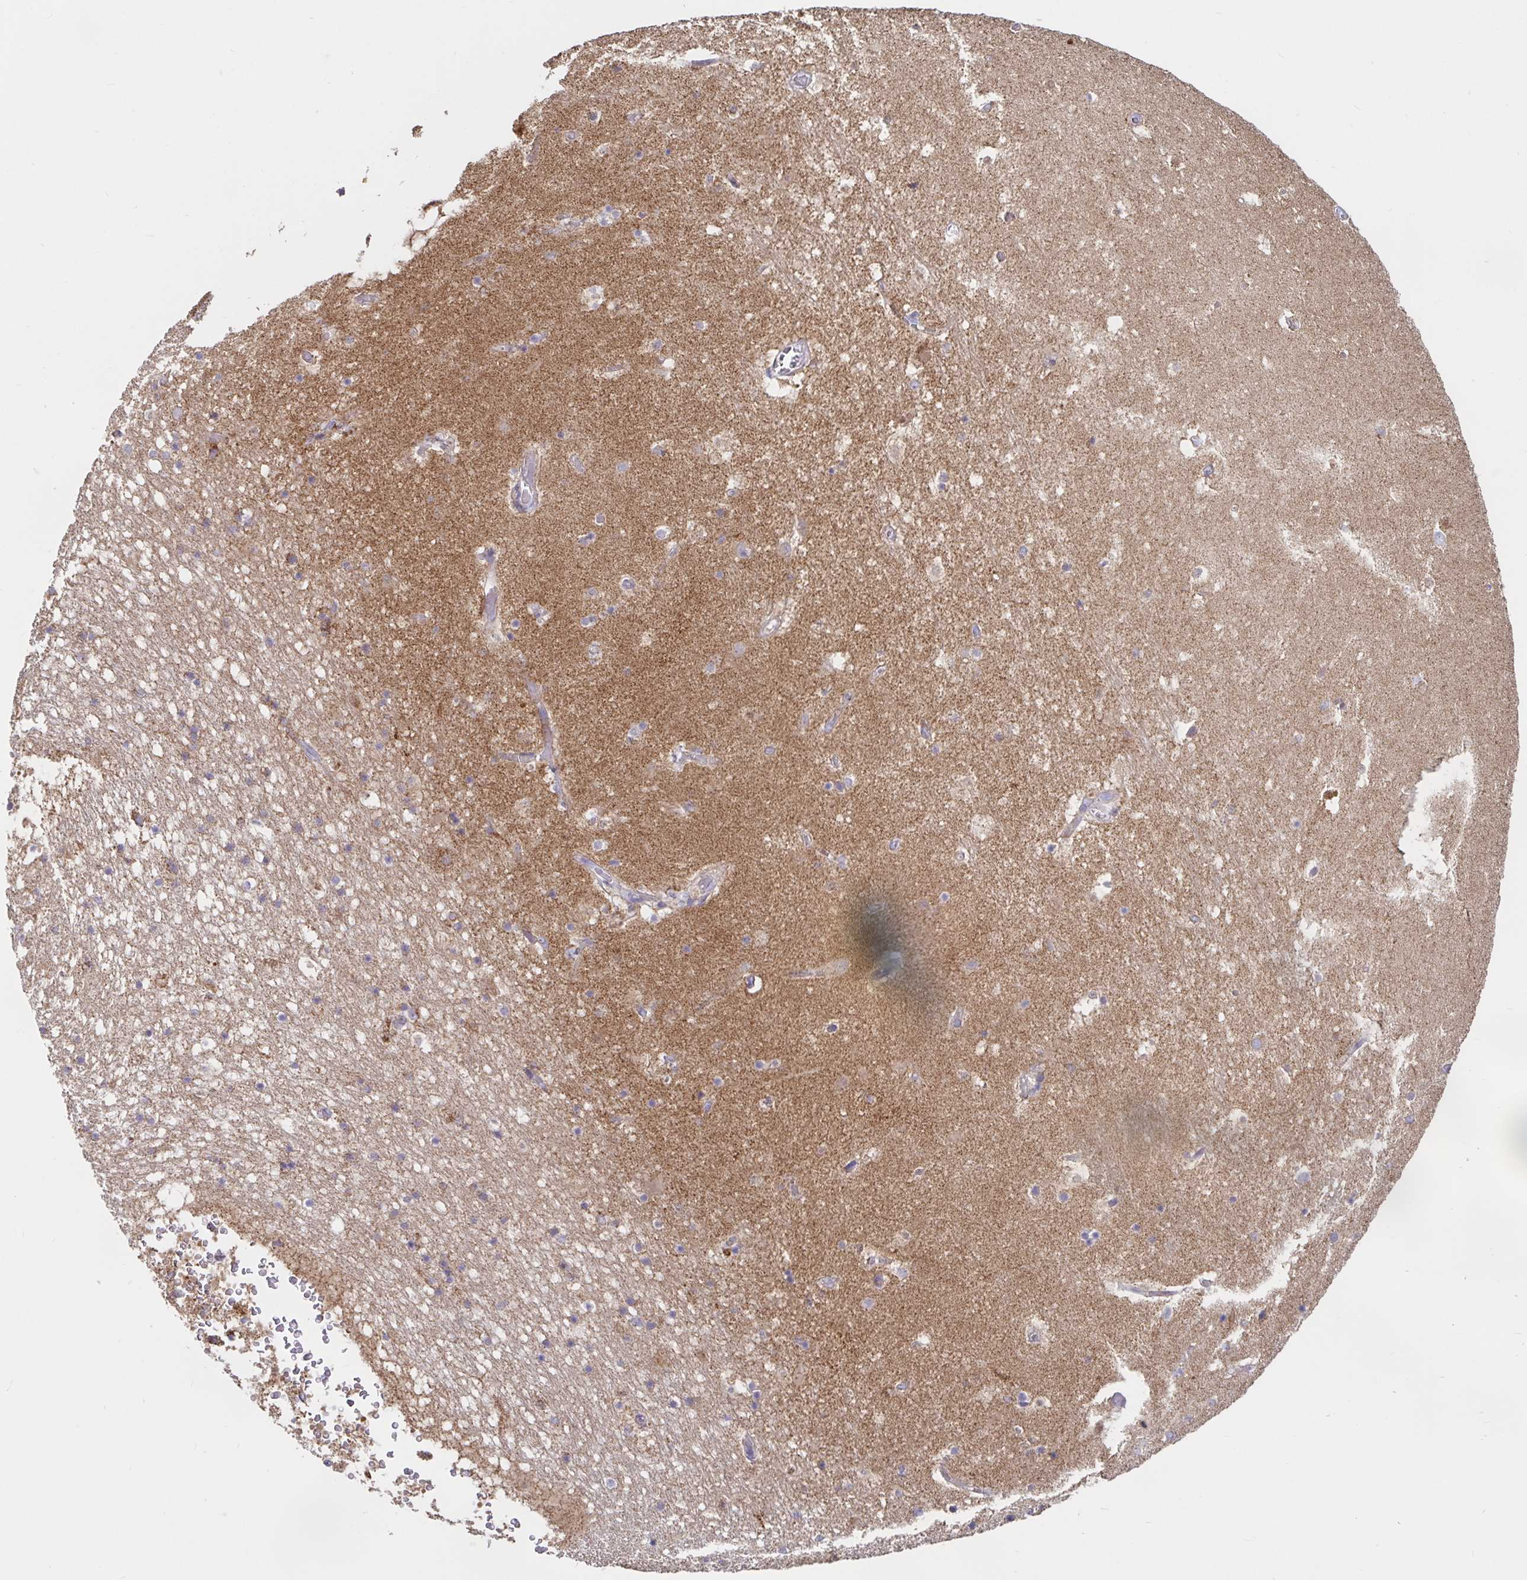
{"staining": {"intensity": "weak", "quantity": "<25%", "location": "cytoplasmic/membranous"}, "tissue": "hippocampus", "cell_type": "Glial cells", "image_type": "normal", "snomed": [{"axis": "morphology", "description": "Normal tissue, NOS"}, {"axis": "topography", "description": "Hippocampus"}], "caption": "DAB immunohistochemical staining of benign hippocampus displays no significant positivity in glial cells. (Brightfield microscopy of DAB IHC at high magnification).", "gene": "PRDX3", "patient": {"sex": "female", "age": 52}}